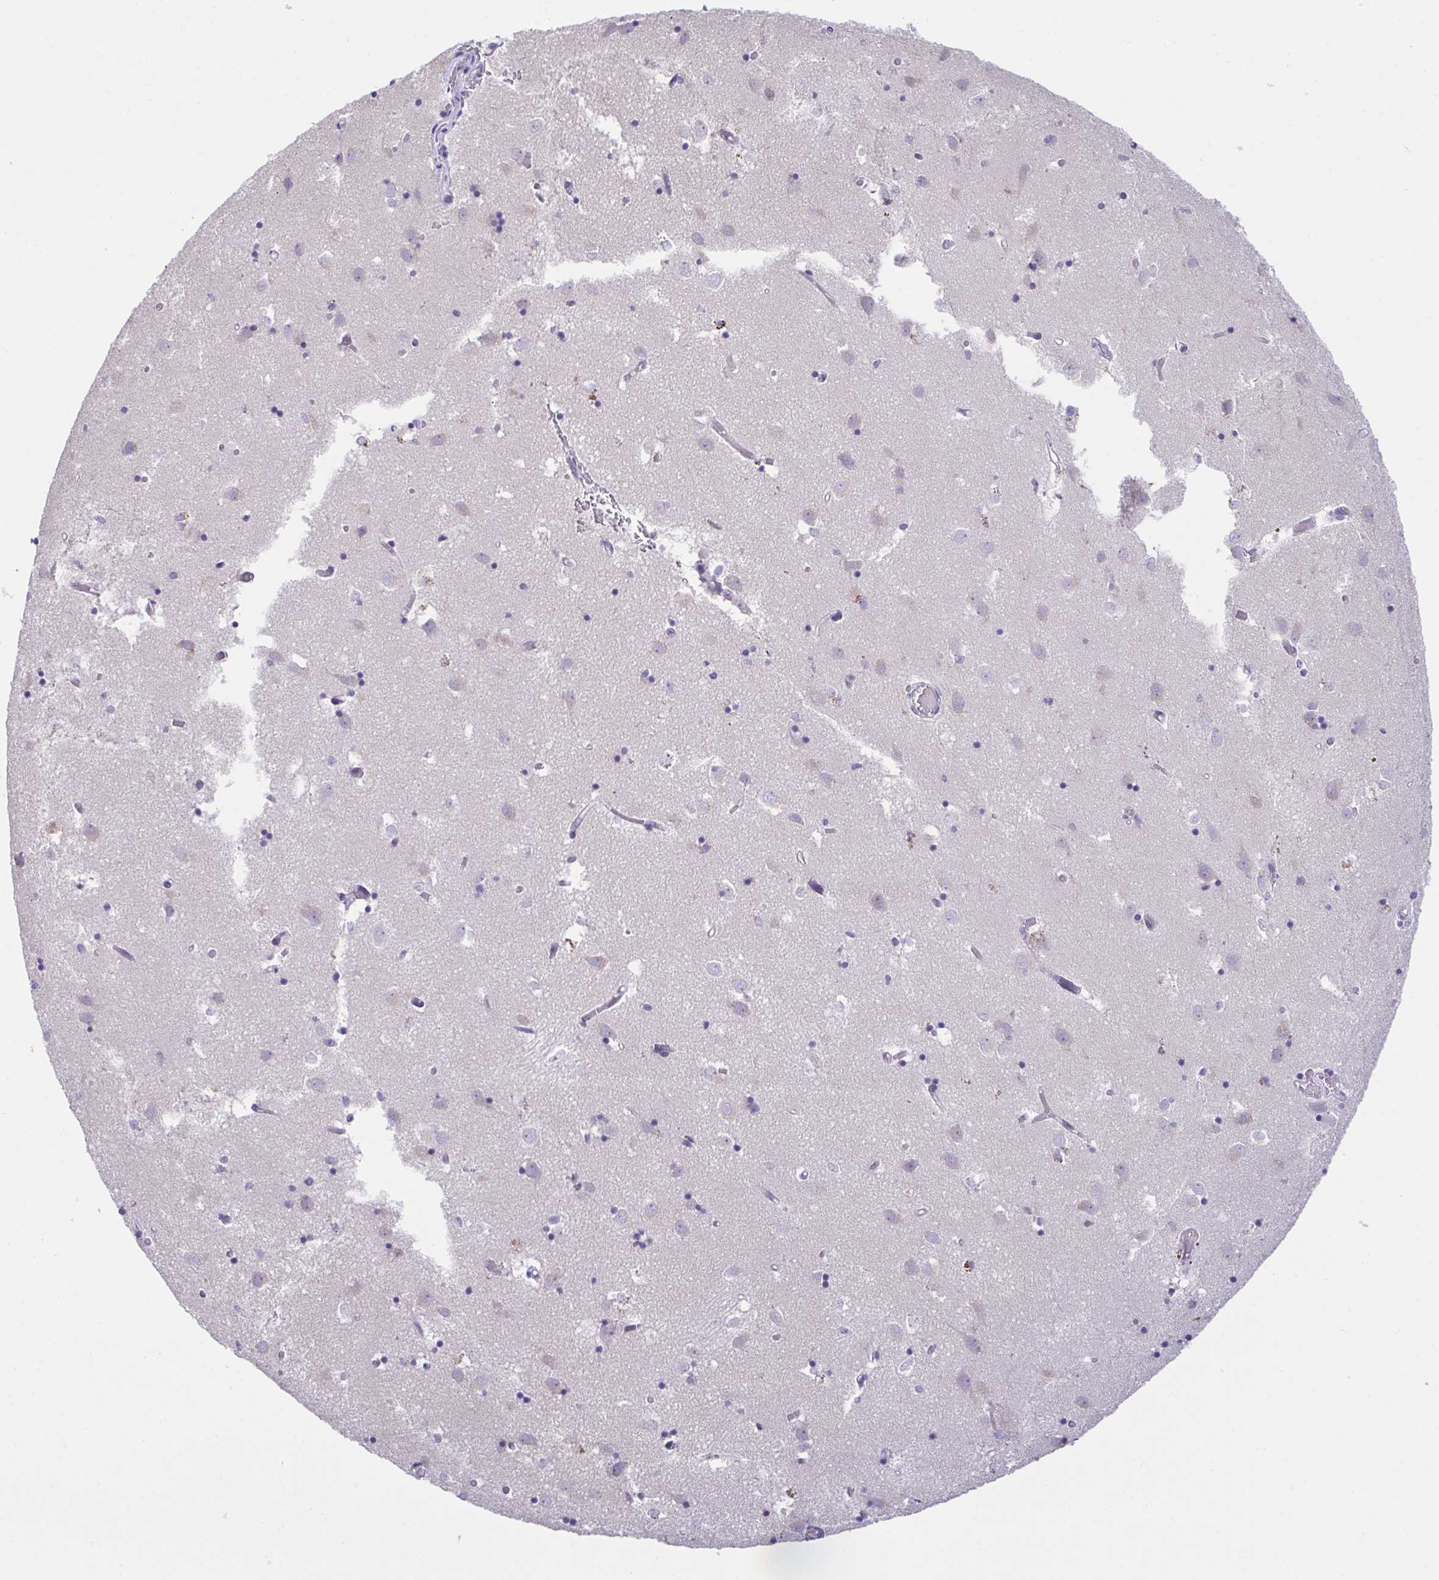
{"staining": {"intensity": "negative", "quantity": "none", "location": "none"}, "tissue": "caudate", "cell_type": "Glial cells", "image_type": "normal", "snomed": [{"axis": "morphology", "description": "Normal tissue, NOS"}, {"axis": "topography", "description": "Lateral ventricle wall"}], "caption": "Glial cells show no significant expression in unremarkable caudate.", "gene": "SCLY", "patient": {"sex": "male", "age": 70}}